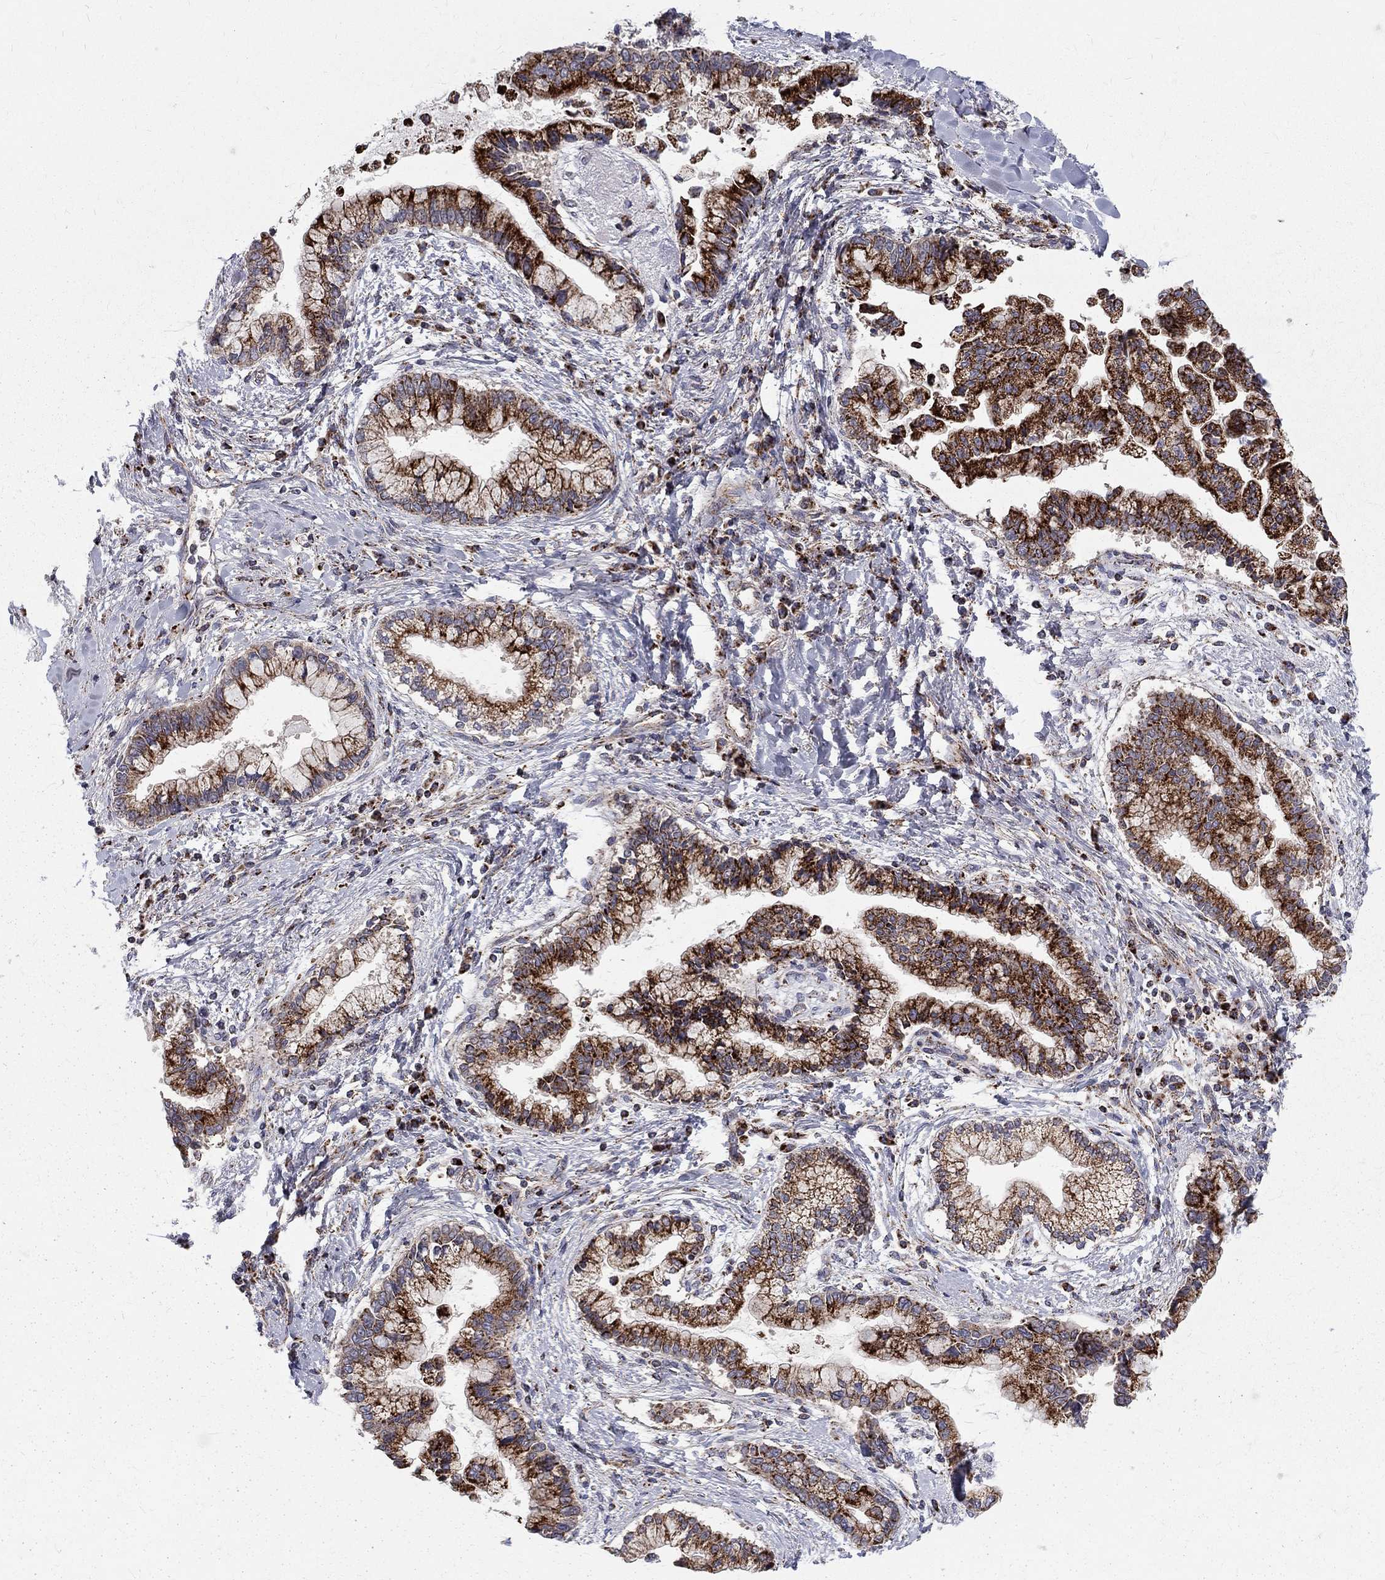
{"staining": {"intensity": "strong", "quantity": ">75%", "location": "cytoplasmic/membranous"}, "tissue": "liver cancer", "cell_type": "Tumor cells", "image_type": "cancer", "snomed": [{"axis": "morphology", "description": "Cholangiocarcinoma"}, {"axis": "topography", "description": "Liver"}], "caption": "This is an image of immunohistochemistry (IHC) staining of liver cancer (cholangiocarcinoma), which shows strong expression in the cytoplasmic/membranous of tumor cells.", "gene": "ALDH1B1", "patient": {"sex": "male", "age": 50}}